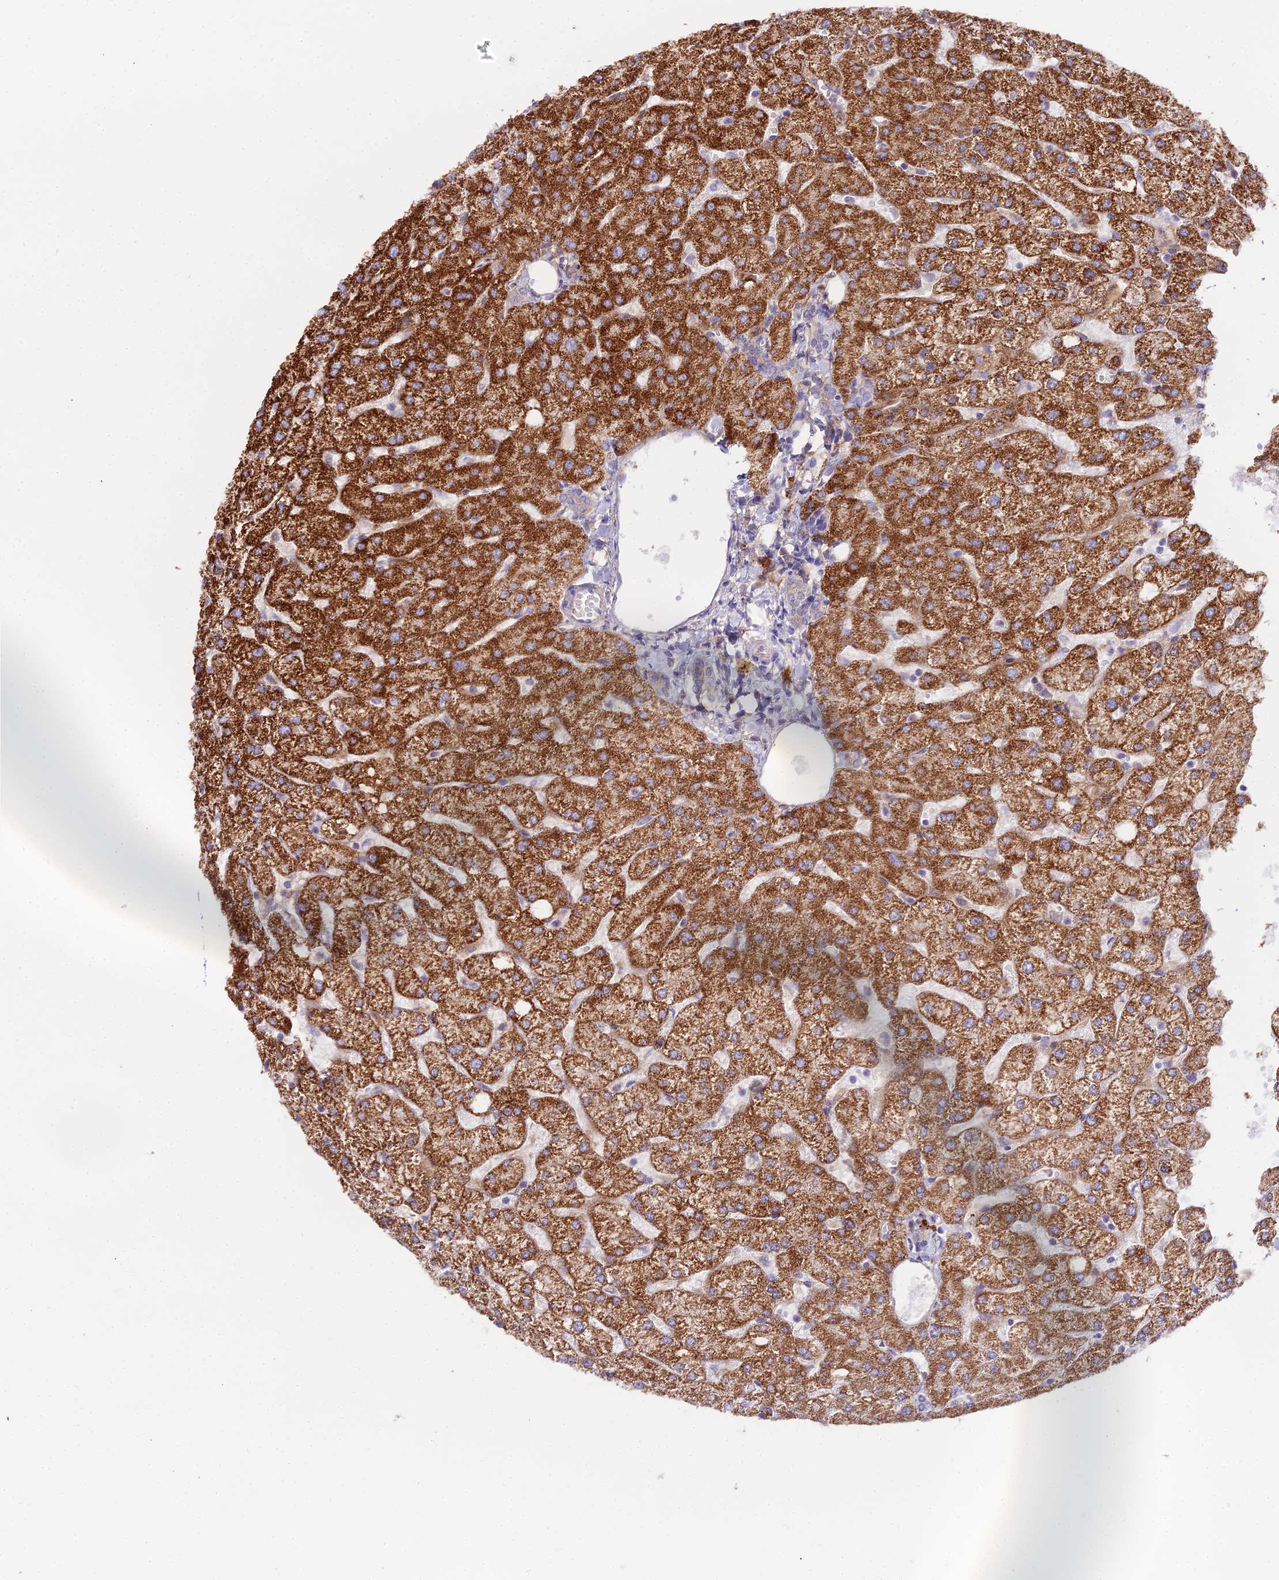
{"staining": {"intensity": "negative", "quantity": "none", "location": "none"}, "tissue": "liver", "cell_type": "Cholangiocytes", "image_type": "normal", "snomed": [{"axis": "morphology", "description": "Normal tissue, NOS"}, {"axis": "topography", "description": "Liver"}], "caption": "The IHC micrograph has no significant staining in cholangiocytes of liver.", "gene": "GLYAT", "patient": {"sex": "female", "age": 54}}